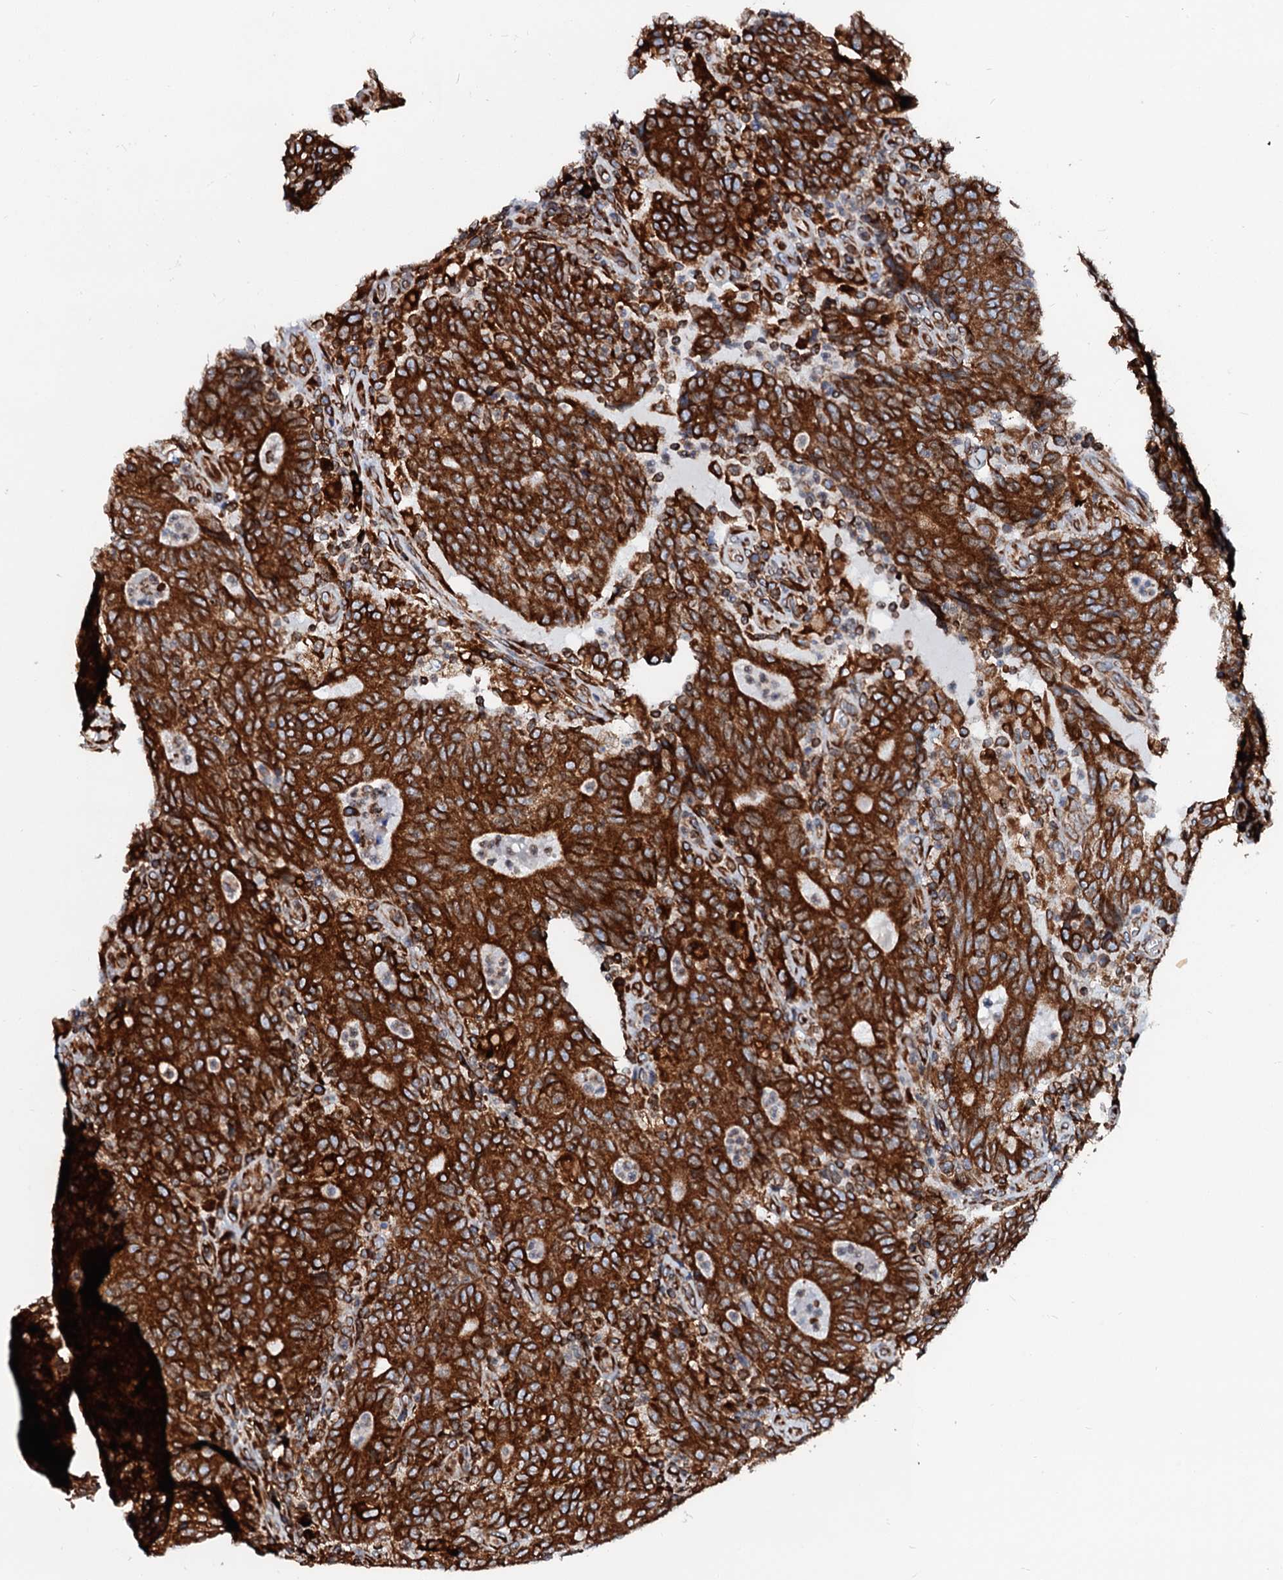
{"staining": {"intensity": "strong", "quantity": ">75%", "location": "cytoplasmic/membranous"}, "tissue": "colorectal cancer", "cell_type": "Tumor cells", "image_type": "cancer", "snomed": [{"axis": "morphology", "description": "Adenocarcinoma, NOS"}, {"axis": "topography", "description": "Colon"}], "caption": "Immunohistochemical staining of human colorectal cancer demonstrates strong cytoplasmic/membranous protein positivity in about >75% of tumor cells. (DAB IHC with brightfield microscopy, high magnification).", "gene": "DERL1", "patient": {"sex": "female", "age": 75}}